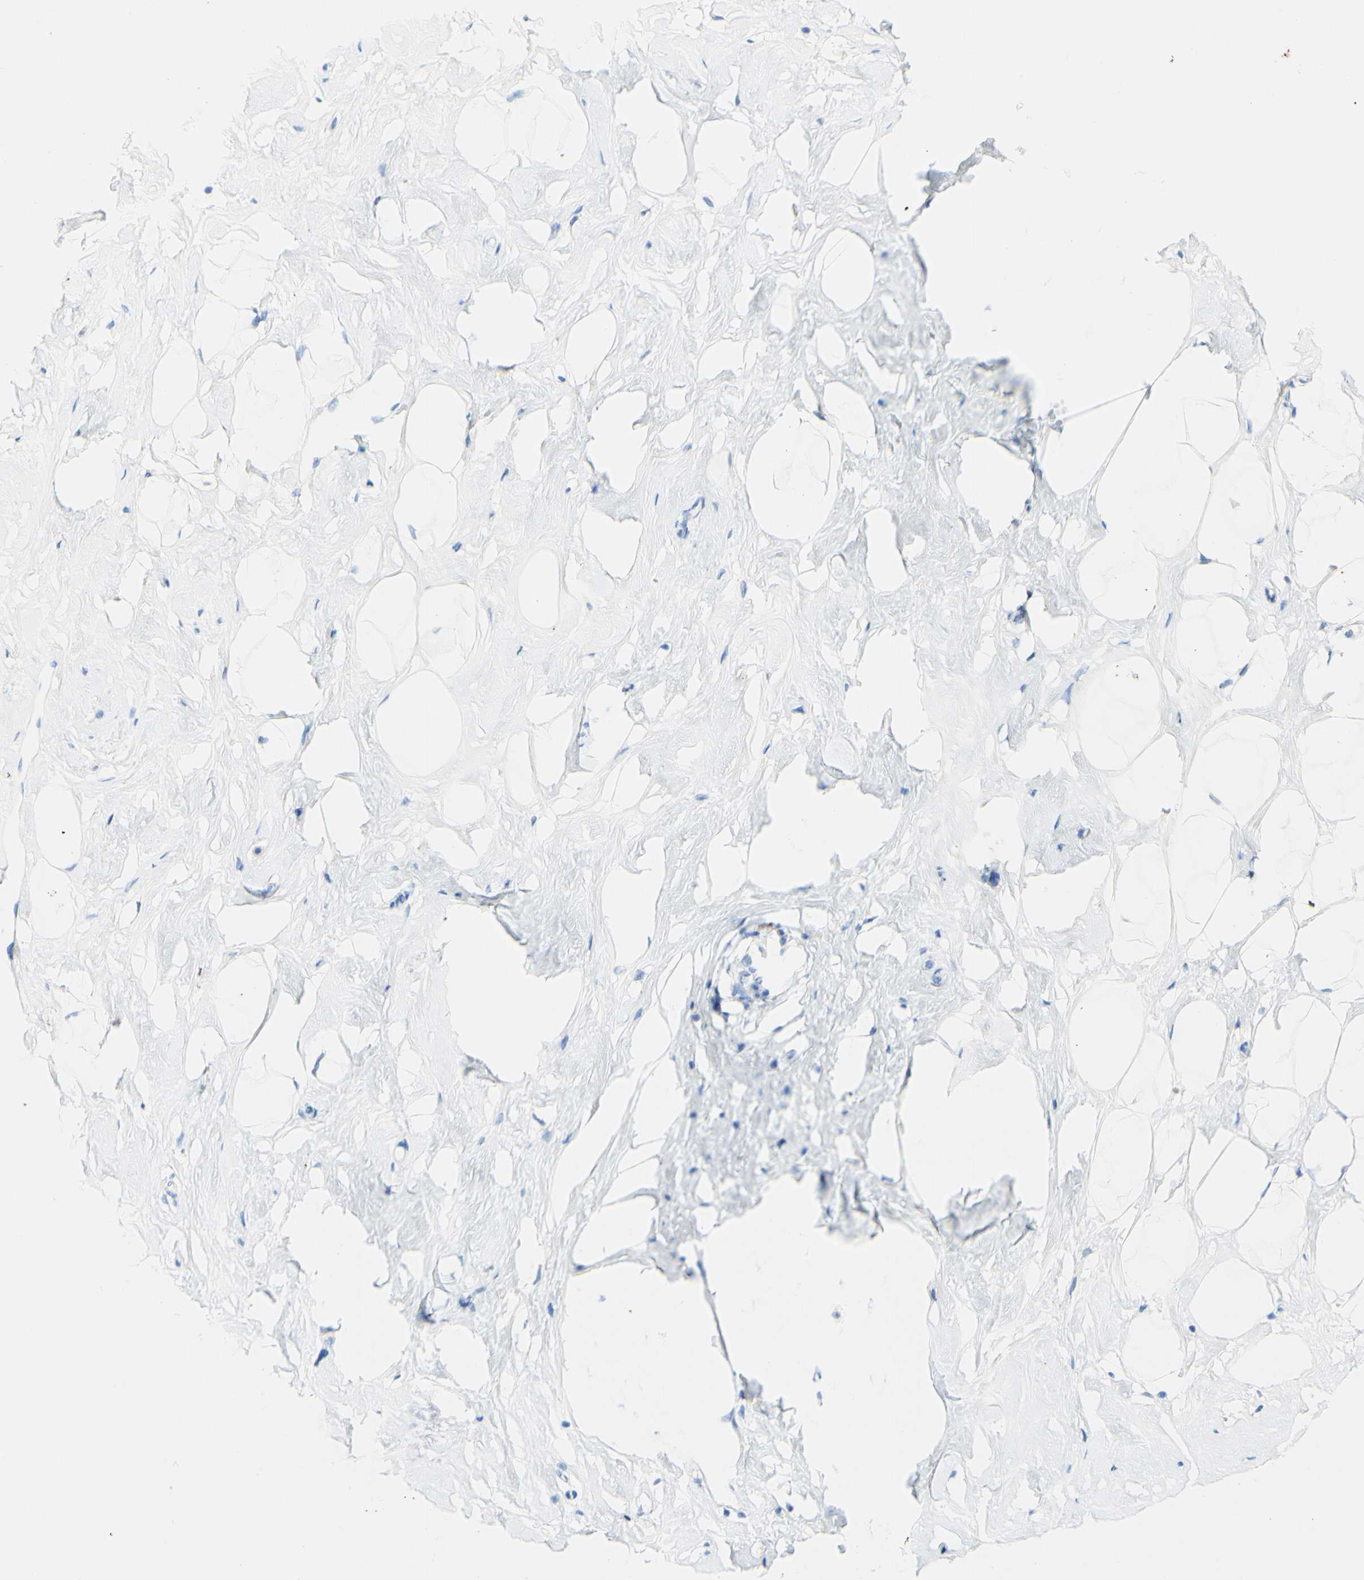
{"staining": {"intensity": "negative", "quantity": "none", "location": "none"}, "tissue": "breast", "cell_type": "Adipocytes", "image_type": "normal", "snomed": [{"axis": "morphology", "description": "Normal tissue, NOS"}, {"axis": "topography", "description": "Breast"}], "caption": "Immunohistochemistry photomicrograph of benign breast stained for a protein (brown), which demonstrates no expression in adipocytes.", "gene": "PIGR", "patient": {"sex": "female", "age": 23}}